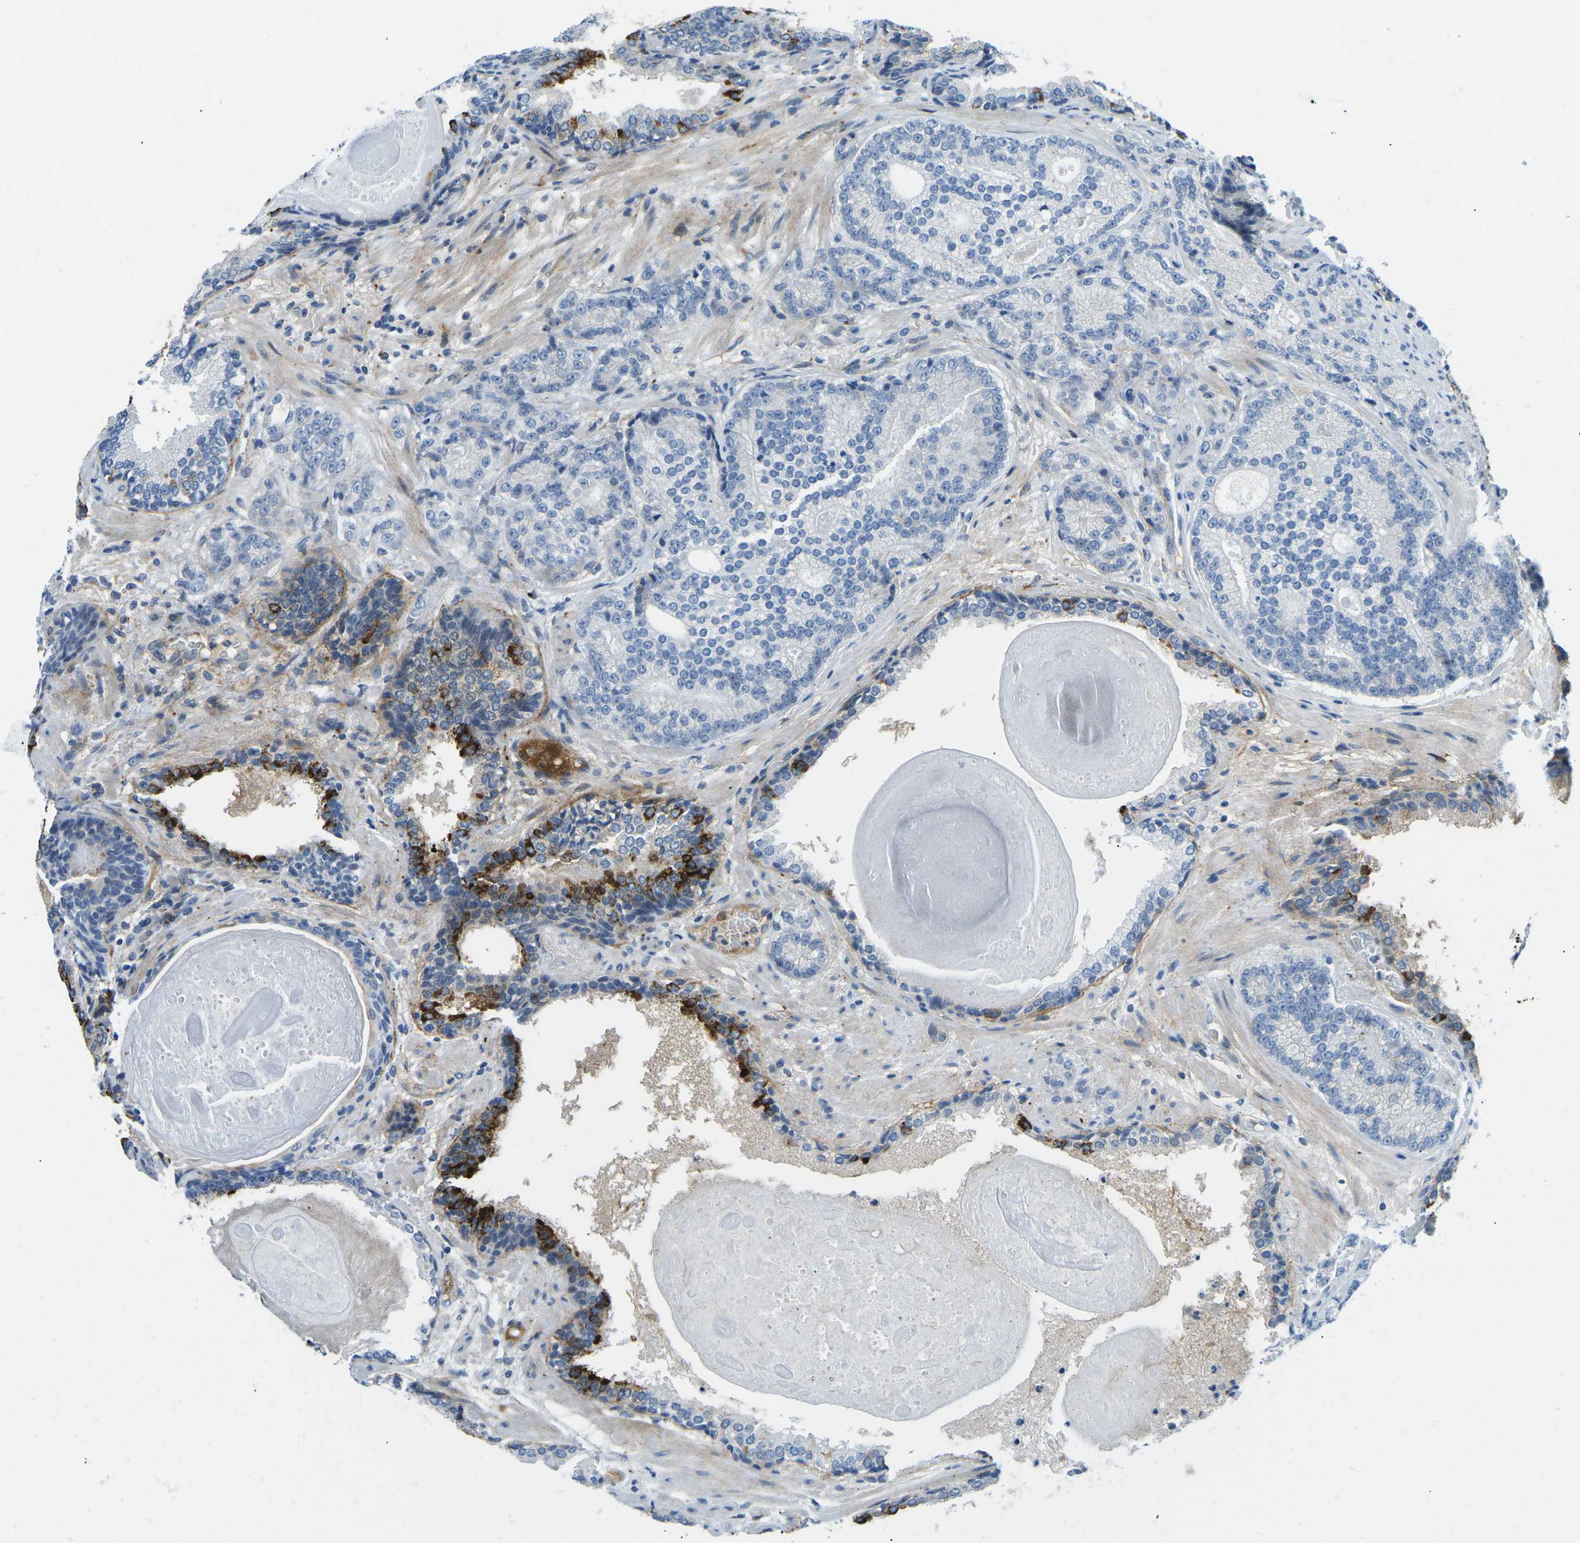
{"staining": {"intensity": "negative", "quantity": "none", "location": "none"}, "tissue": "prostate cancer", "cell_type": "Tumor cells", "image_type": "cancer", "snomed": [{"axis": "morphology", "description": "Adenocarcinoma, High grade"}, {"axis": "topography", "description": "Prostate"}], "caption": "Micrograph shows no protein staining in tumor cells of prostate adenocarcinoma (high-grade) tissue.", "gene": "CFB", "patient": {"sex": "male", "age": 61}}